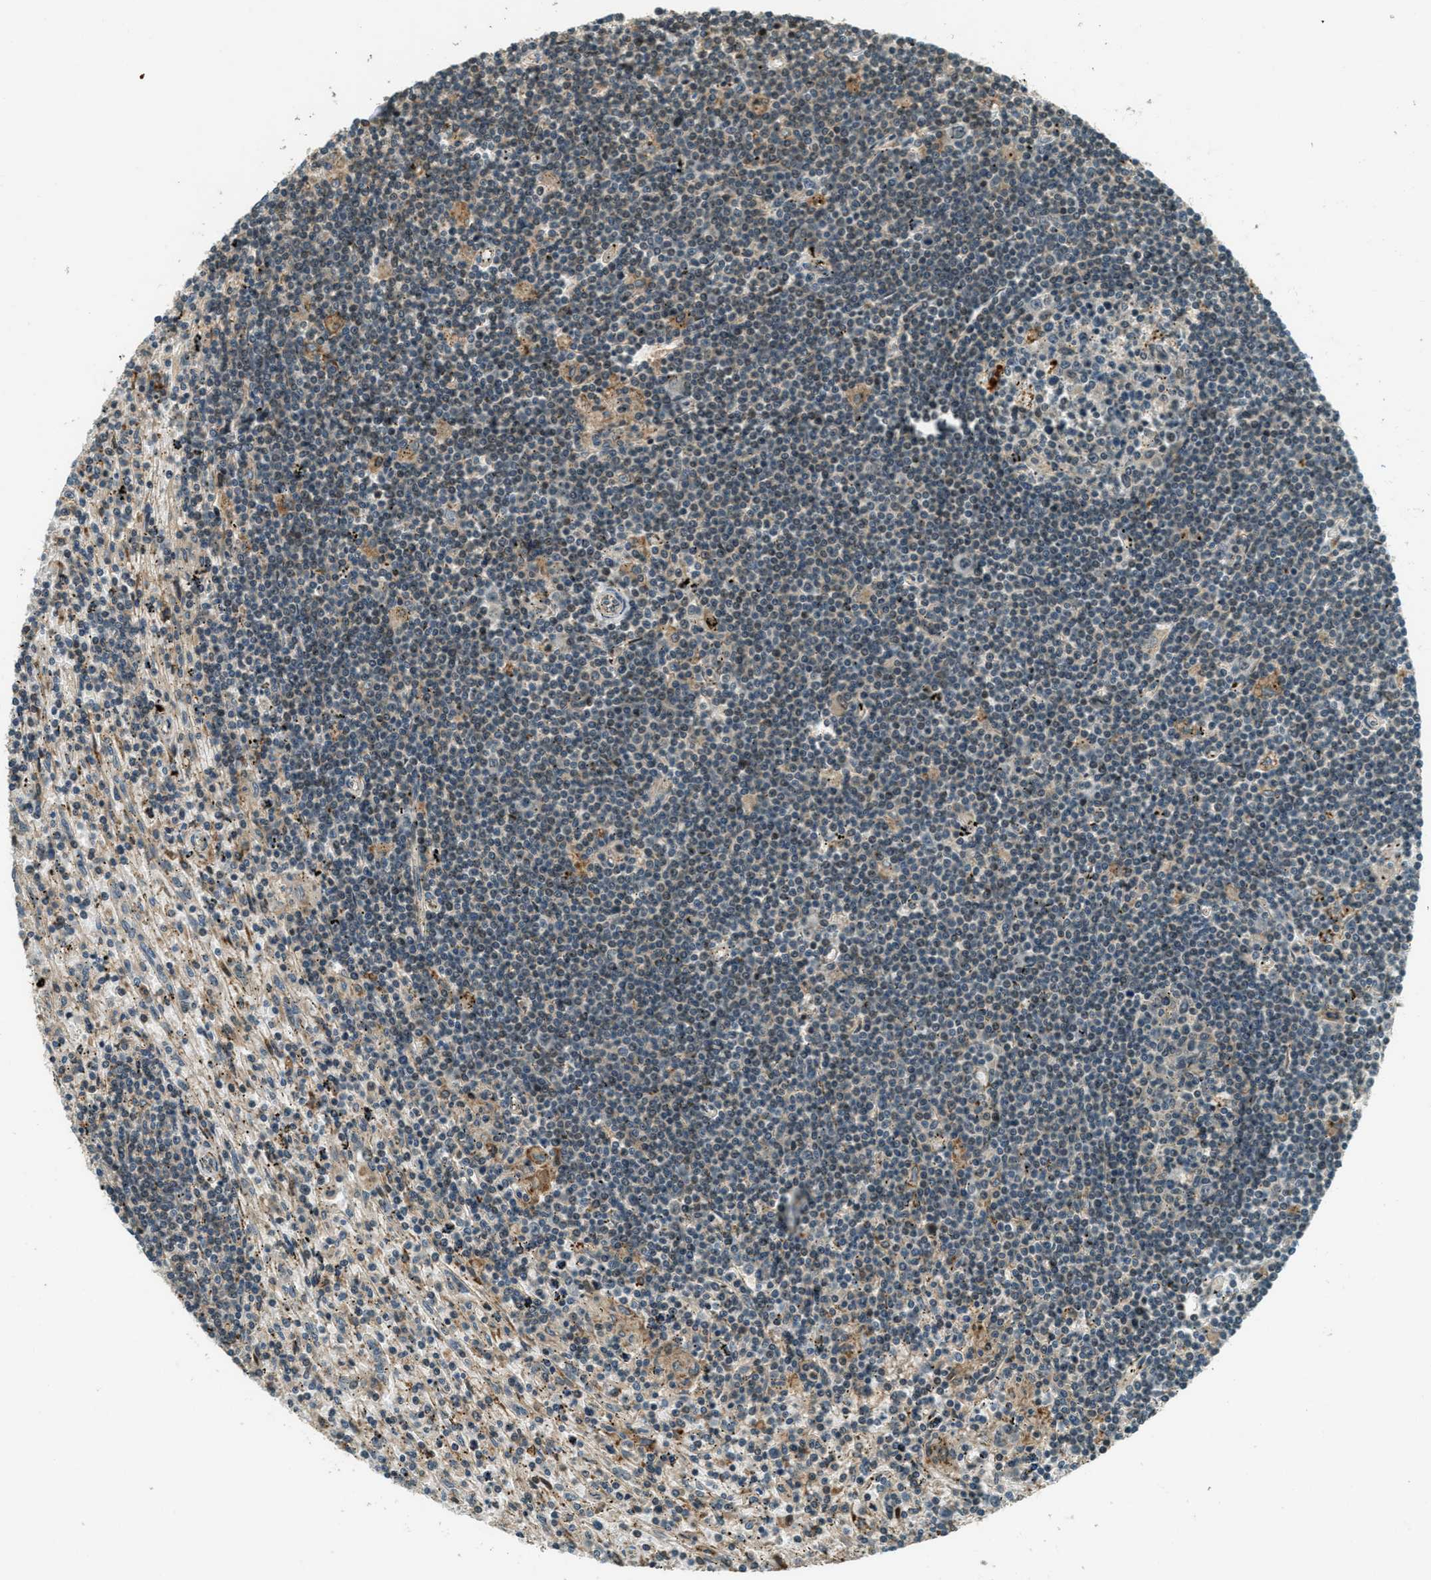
{"staining": {"intensity": "weak", "quantity": "<25%", "location": "cytoplasmic/membranous"}, "tissue": "lymphoma", "cell_type": "Tumor cells", "image_type": "cancer", "snomed": [{"axis": "morphology", "description": "Malignant lymphoma, non-Hodgkin's type, Low grade"}, {"axis": "topography", "description": "Spleen"}], "caption": "Tumor cells are negative for brown protein staining in malignant lymphoma, non-Hodgkin's type (low-grade).", "gene": "PTPN23", "patient": {"sex": "male", "age": 76}}